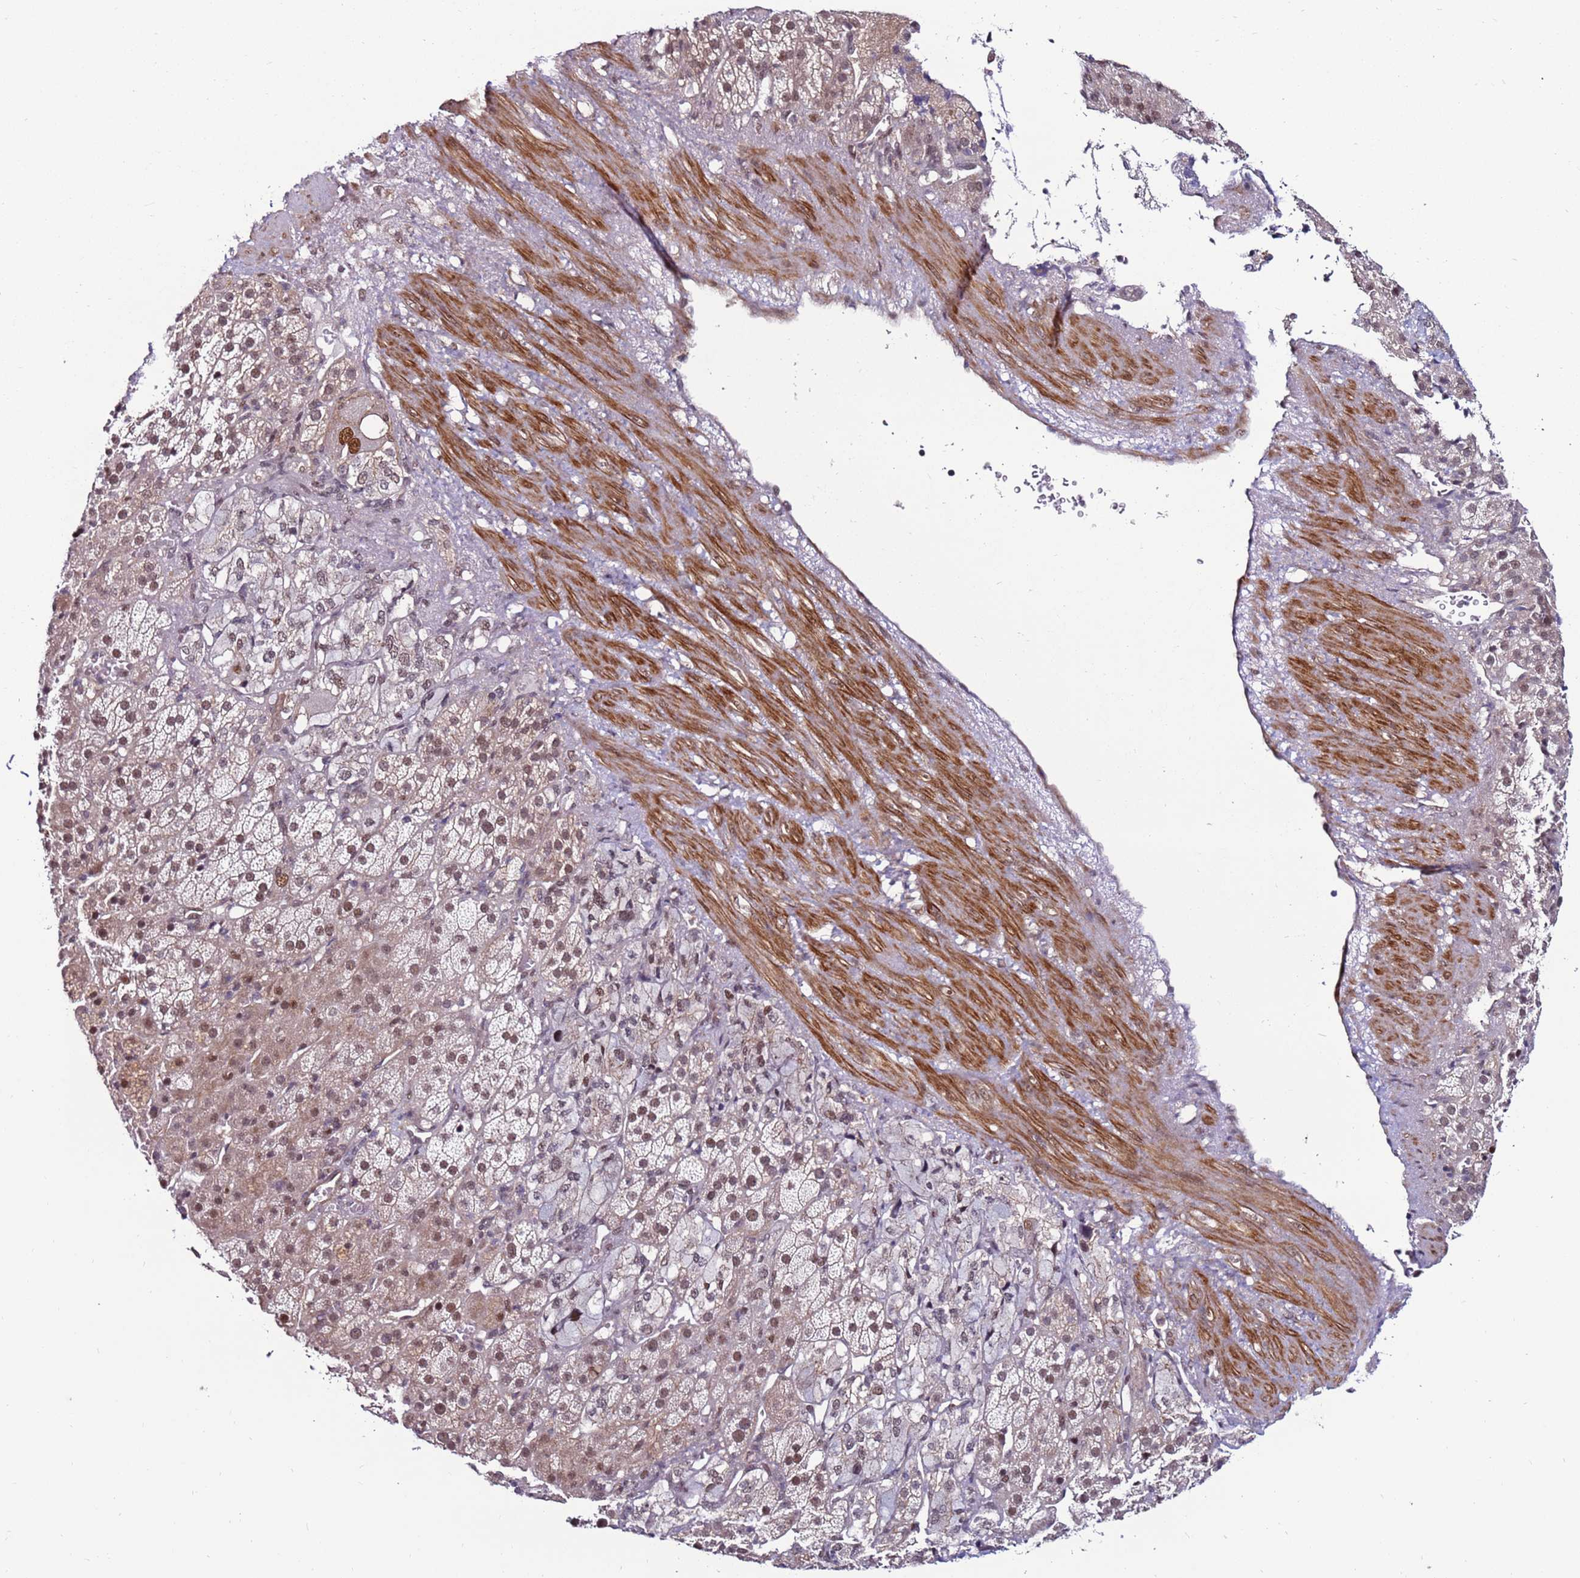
{"staining": {"intensity": "moderate", "quantity": ">75%", "location": "nuclear"}, "tissue": "adrenal gland", "cell_type": "Glandular cells", "image_type": "normal", "snomed": [{"axis": "morphology", "description": "Normal tissue, NOS"}, {"axis": "topography", "description": "Adrenal gland"}], "caption": "The immunohistochemical stain highlights moderate nuclear expression in glandular cells of normal adrenal gland. Nuclei are stained in blue.", "gene": "KPNA4", "patient": {"sex": "female", "age": 57}}